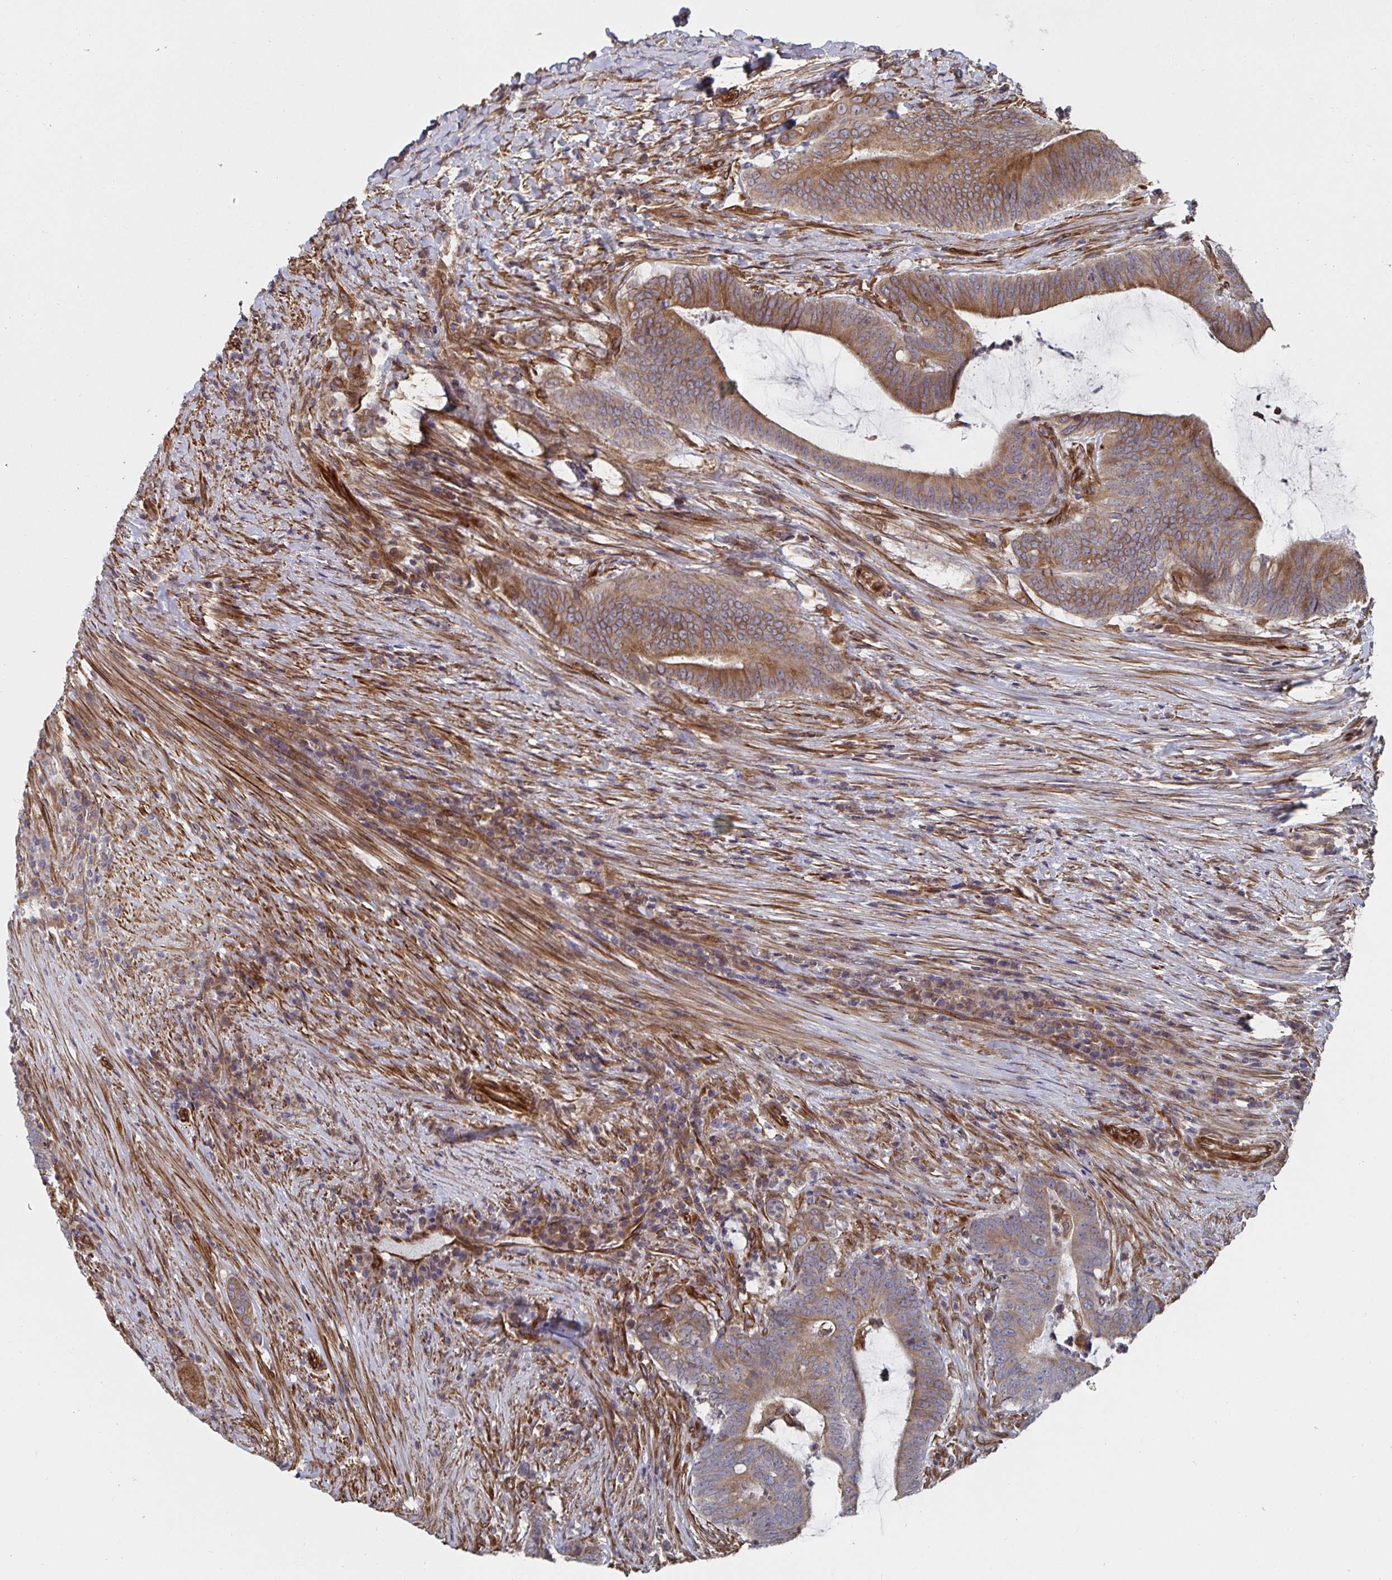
{"staining": {"intensity": "moderate", "quantity": ">75%", "location": "cytoplasmic/membranous"}, "tissue": "colorectal cancer", "cell_type": "Tumor cells", "image_type": "cancer", "snomed": [{"axis": "morphology", "description": "Adenocarcinoma, NOS"}, {"axis": "topography", "description": "Colon"}], "caption": "About >75% of tumor cells in colorectal adenocarcinoma reveal moderate cytoplasmic/membranous protein expression as visualized by brown immunohistochemical staining.", "gene": "BCAP29", "patient": {"sex": "female", "age": 43}}